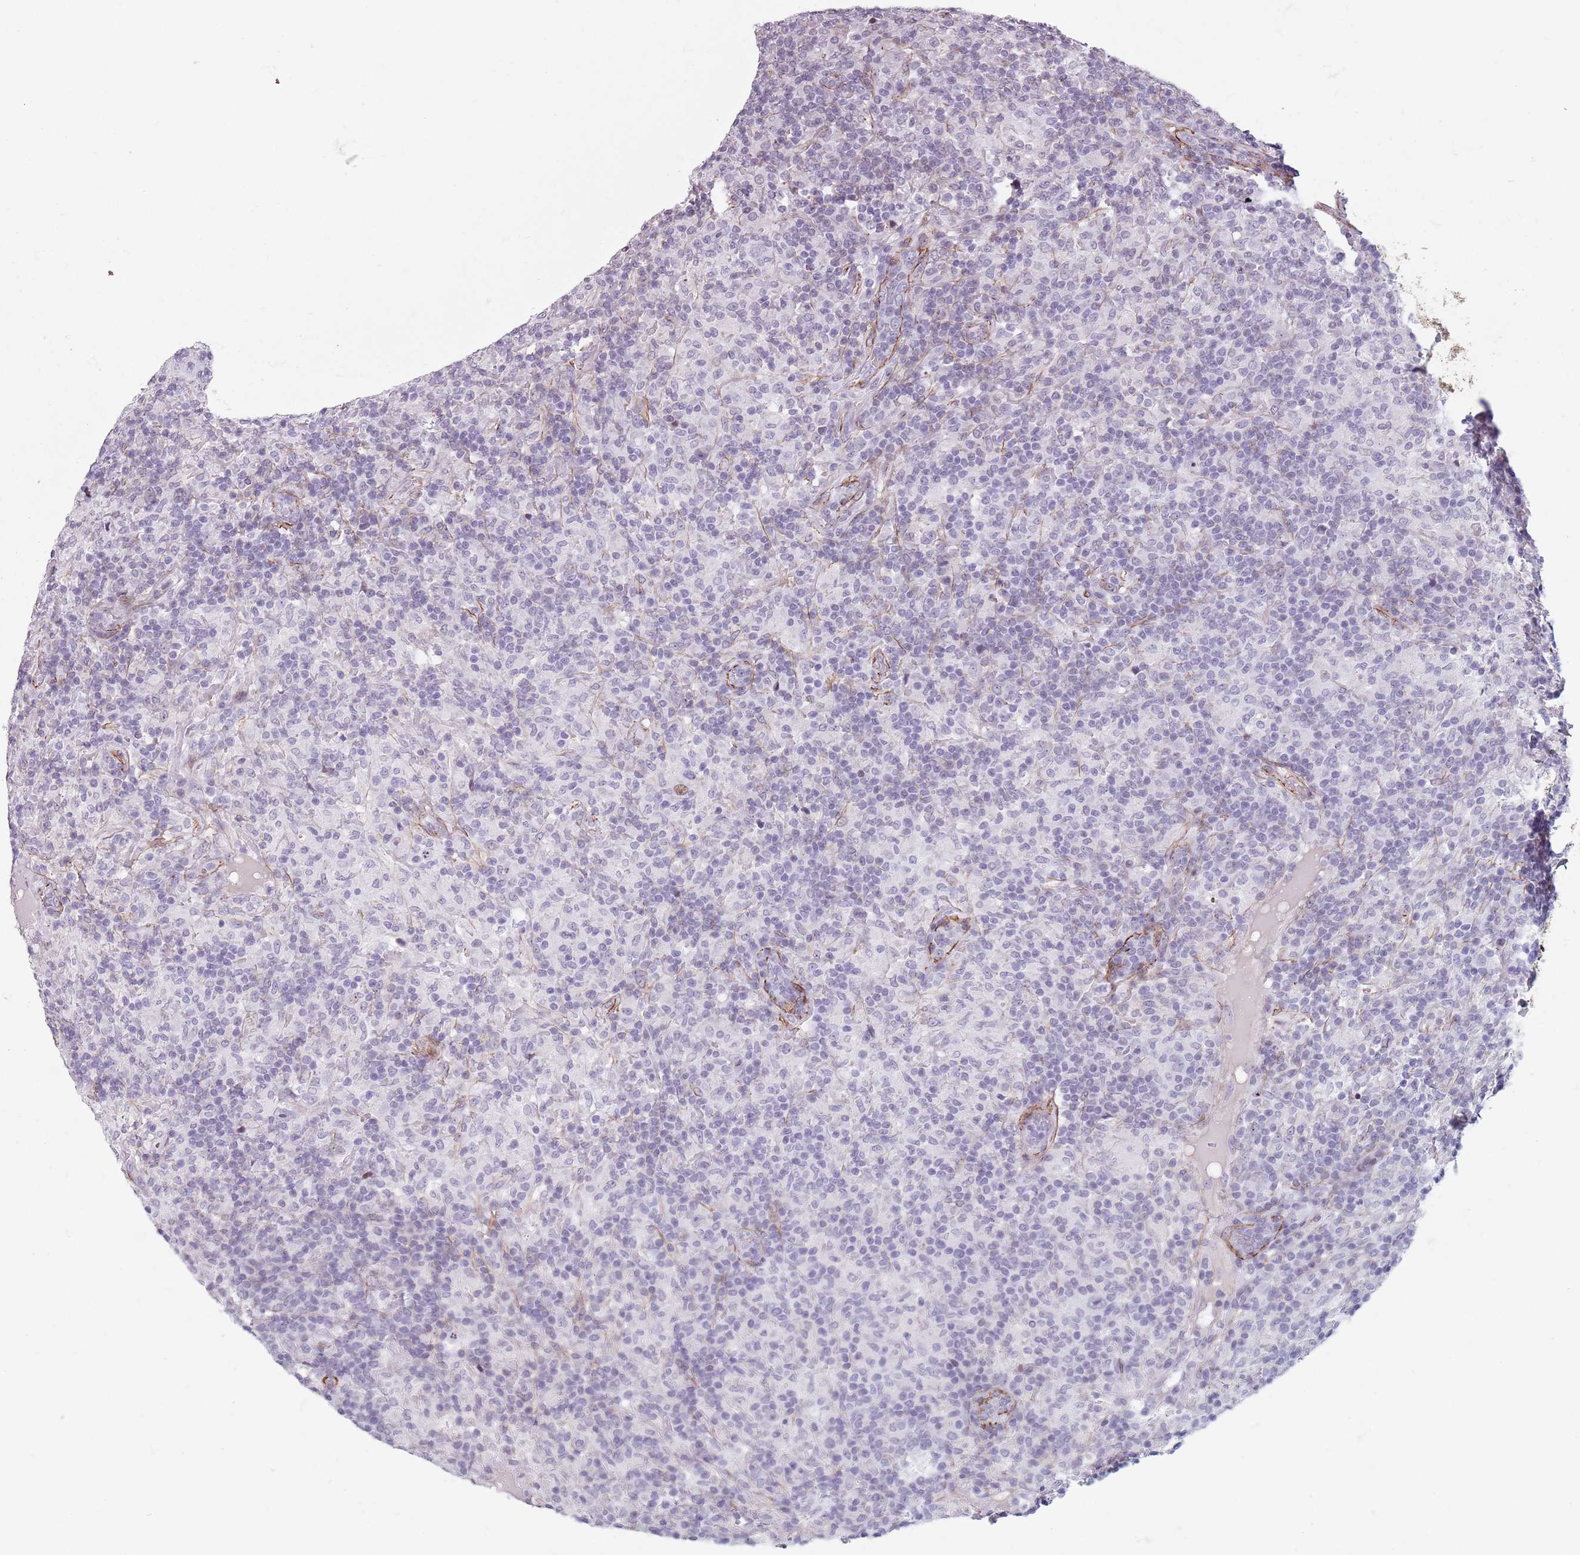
{"staining": {"intensity": "negative", "quantity": "none", "location": "none"}, "tissue": "lymphoma", "cell_type": "Tumor cells", "image_type": "cancer", "snomed": [{"axis": "morphology", "description": "Hodgkin's disease, NOS"}, {"axis": "topography", "description": "Lymph node"}], "caption": "Micrograph shows no significant protein staining in tumor cells of lymphoma. The staining is performed using DAB (3,3'-diaminobenzidine) brown chromogen with nuclei counter-stained in using hematoxylin.", "gene": "TMC4", "patient": {"sex": "male", "age": 70}}